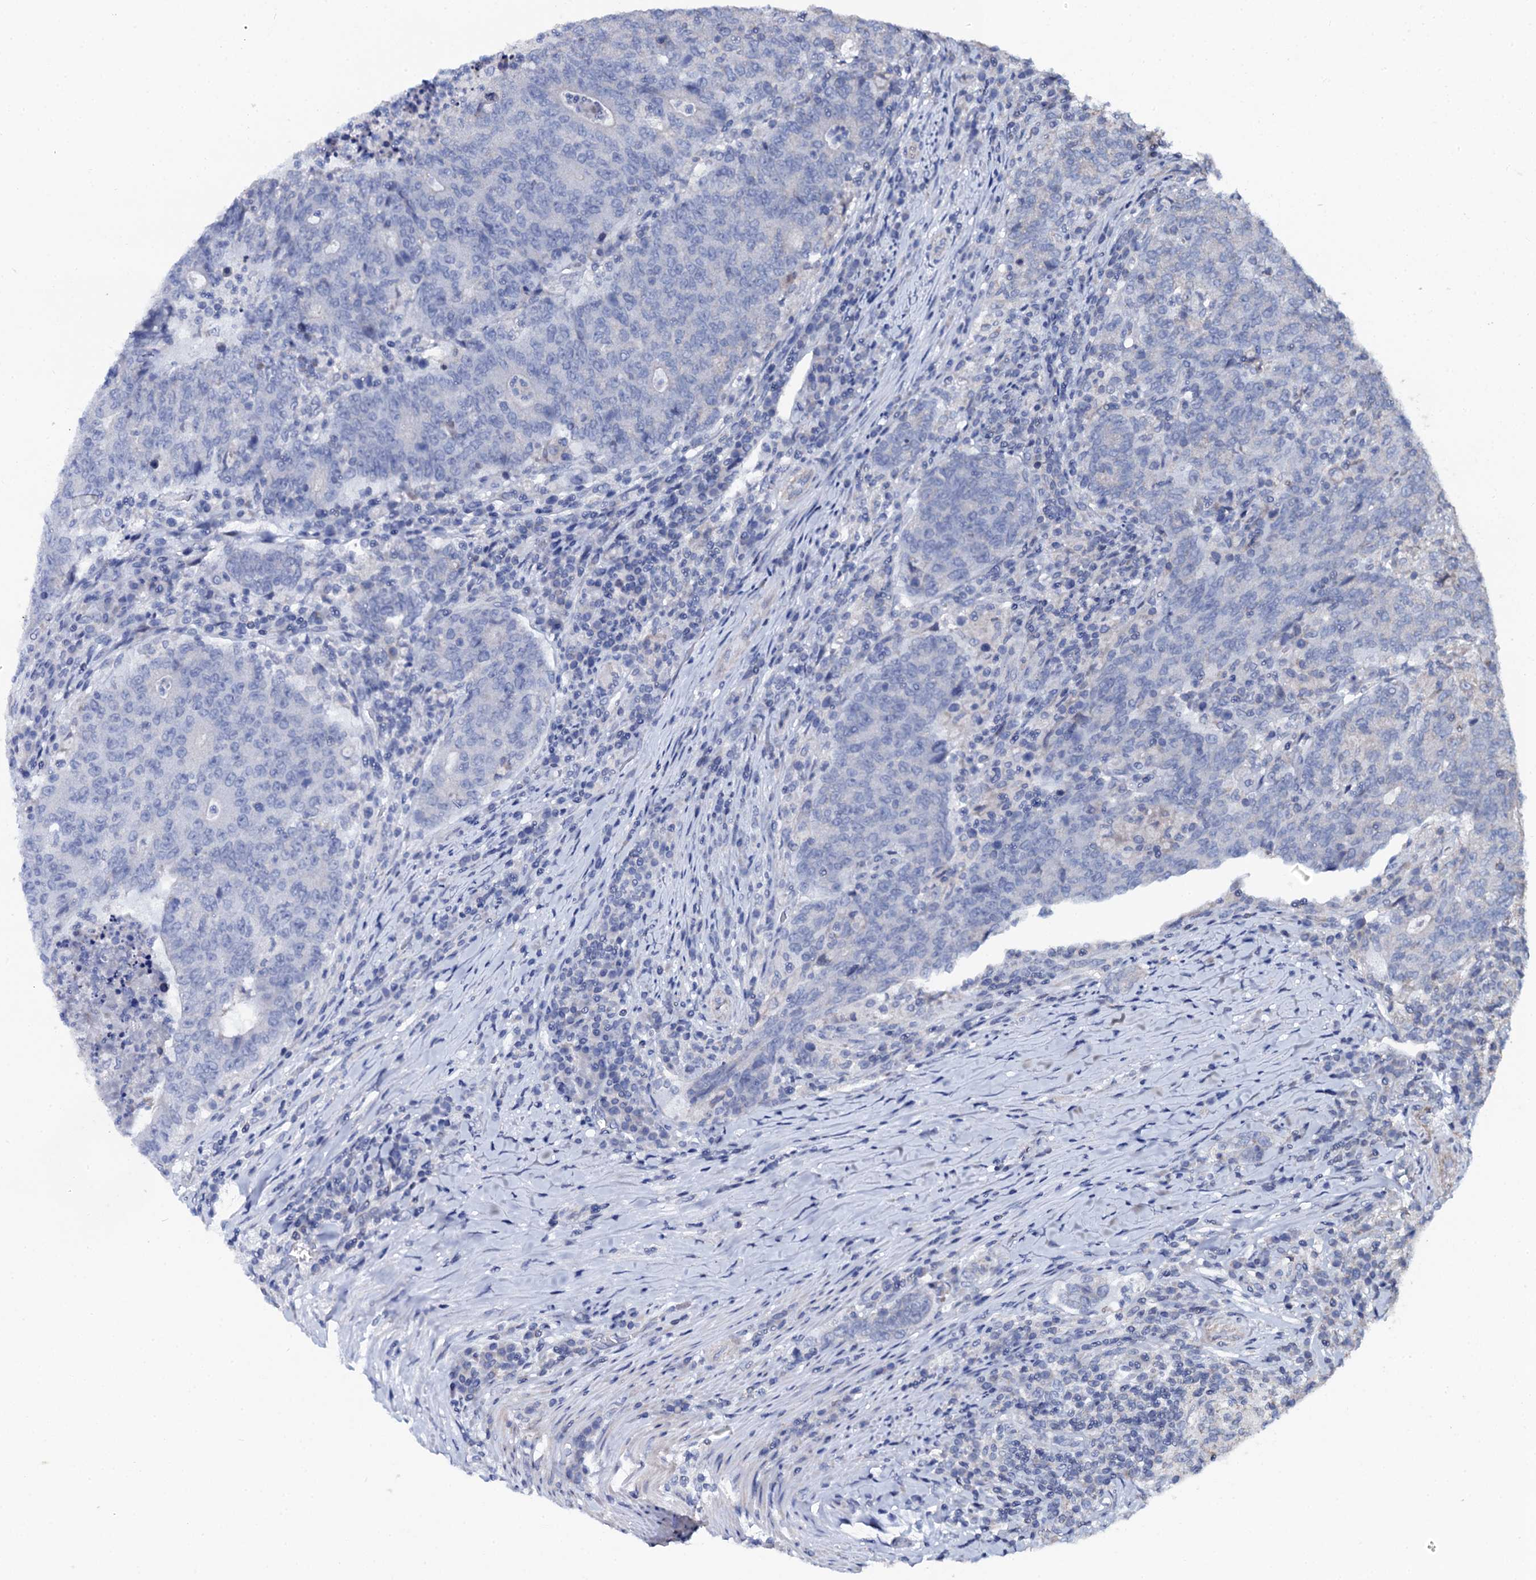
{"staining": {"intensity": "negative", "quantity": "none", "location": "none"}, "tissue": "colorectal cancer", "cell_type": "Tumor cells", "image_type": "cancer", "snomed": [{"axis": "morphology", "description": "Adenocarcinoma, NOS"}, {"axis": "topography", "description": "Colon"}], "caption": "DAB immunohistochemical staining of colorectal cancer (adenocarcinoma) demonstrates no significant positivity in tumor cells. (Stains: DAB immunohistochemistry with hematoxylin counter stain, Microscopy: brightfield microscopy at high magnification).", "gene": "SLC37A4", "patient": {"sex": "female", "age": 75}}